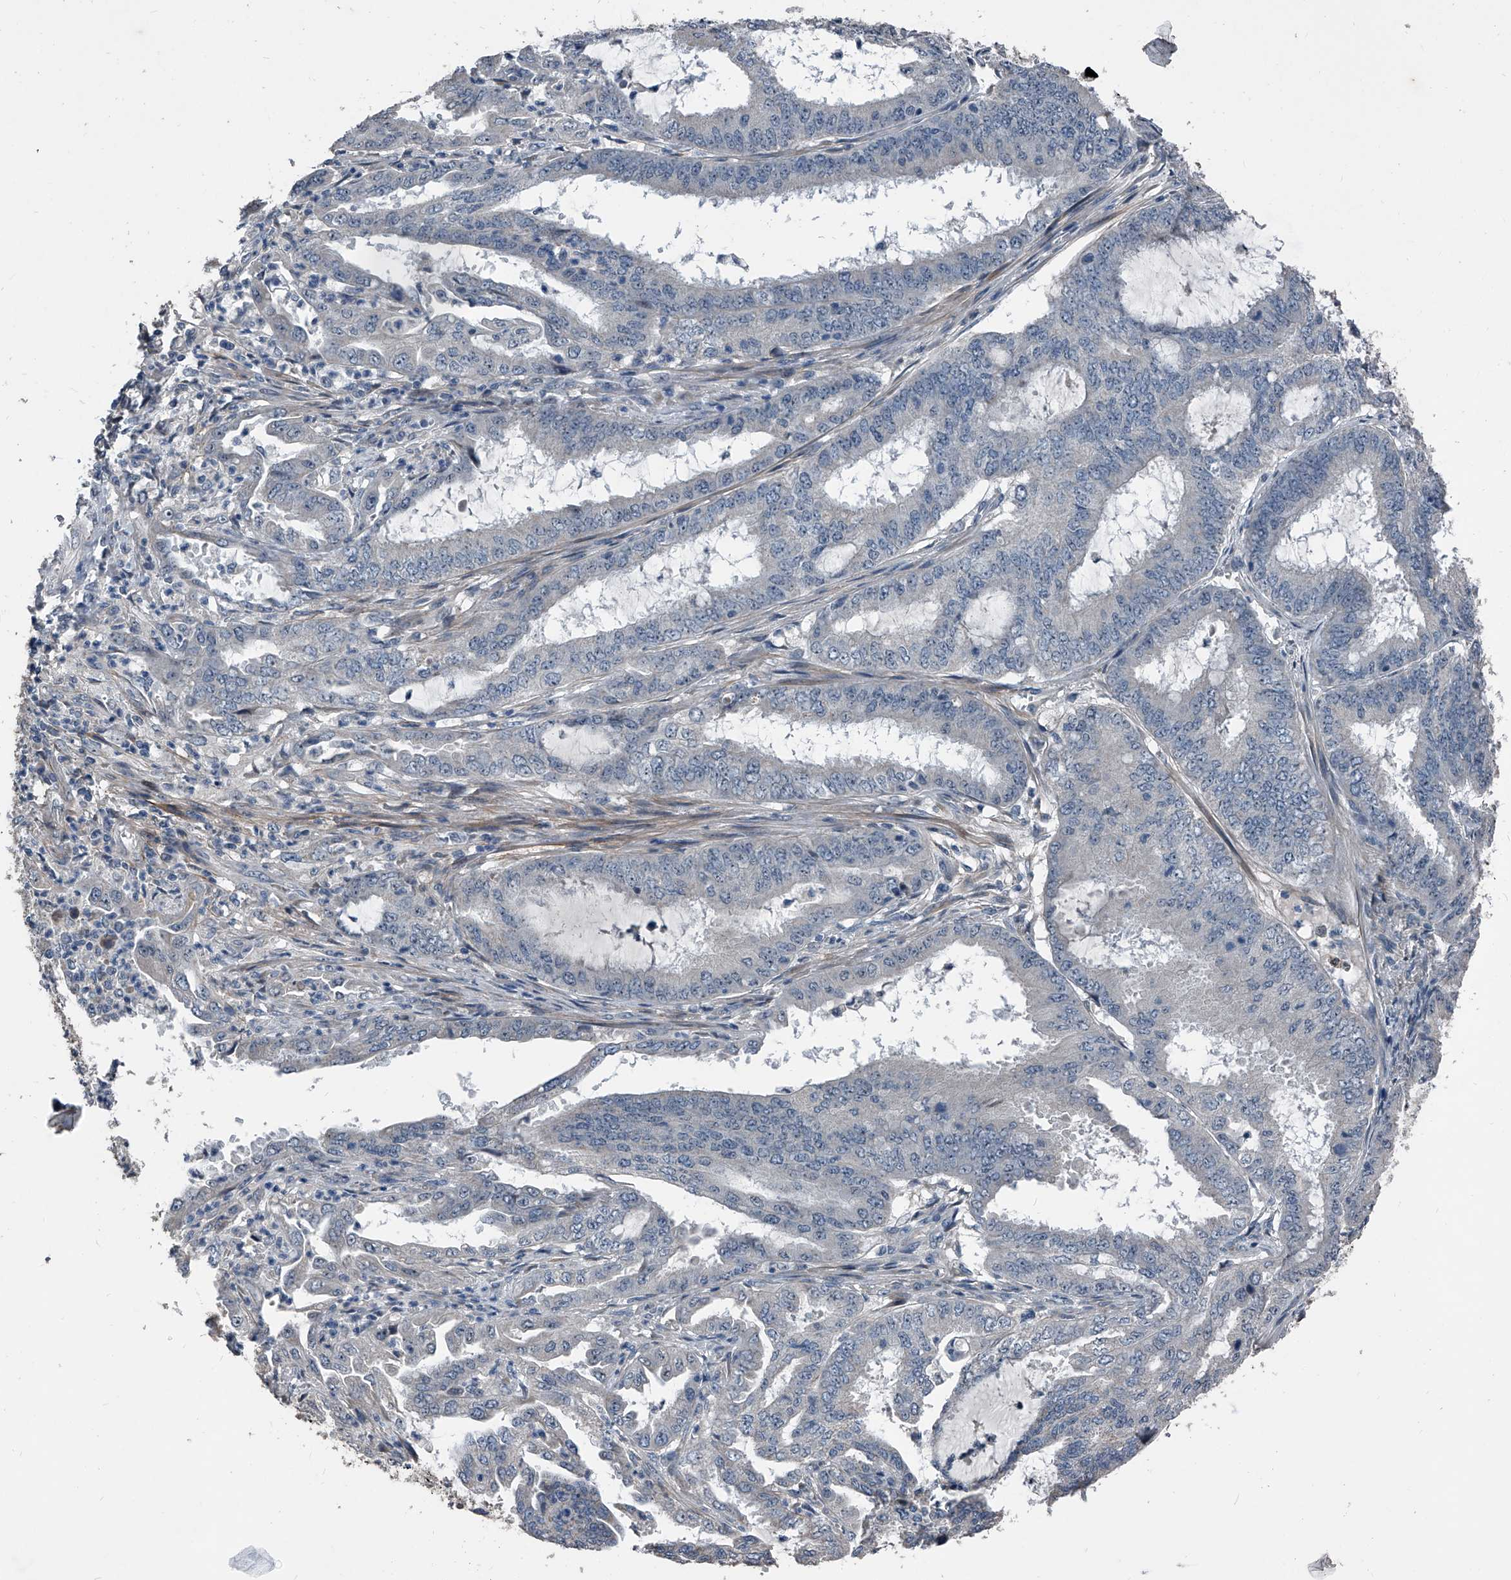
{"staining": {"intensity": "negative", "quantity": "none", "location": "none"}, "tissue": "endometrial cancer", "cell_type": "Tumor cells", "image_type": "cancer", "snomed": [{"axis": "morphology", "description": "Adenocarcinoma, NOS"}, {"axis": "topography", "description": "Endometrium"}], "caption": "This is an immunohistochemistry histopathology image of adenocarcinoma (endometrial). There is no positivity in tumor cells.", "gene": "PHACTR1", "patient": {"sex": "female", "age": 51}}